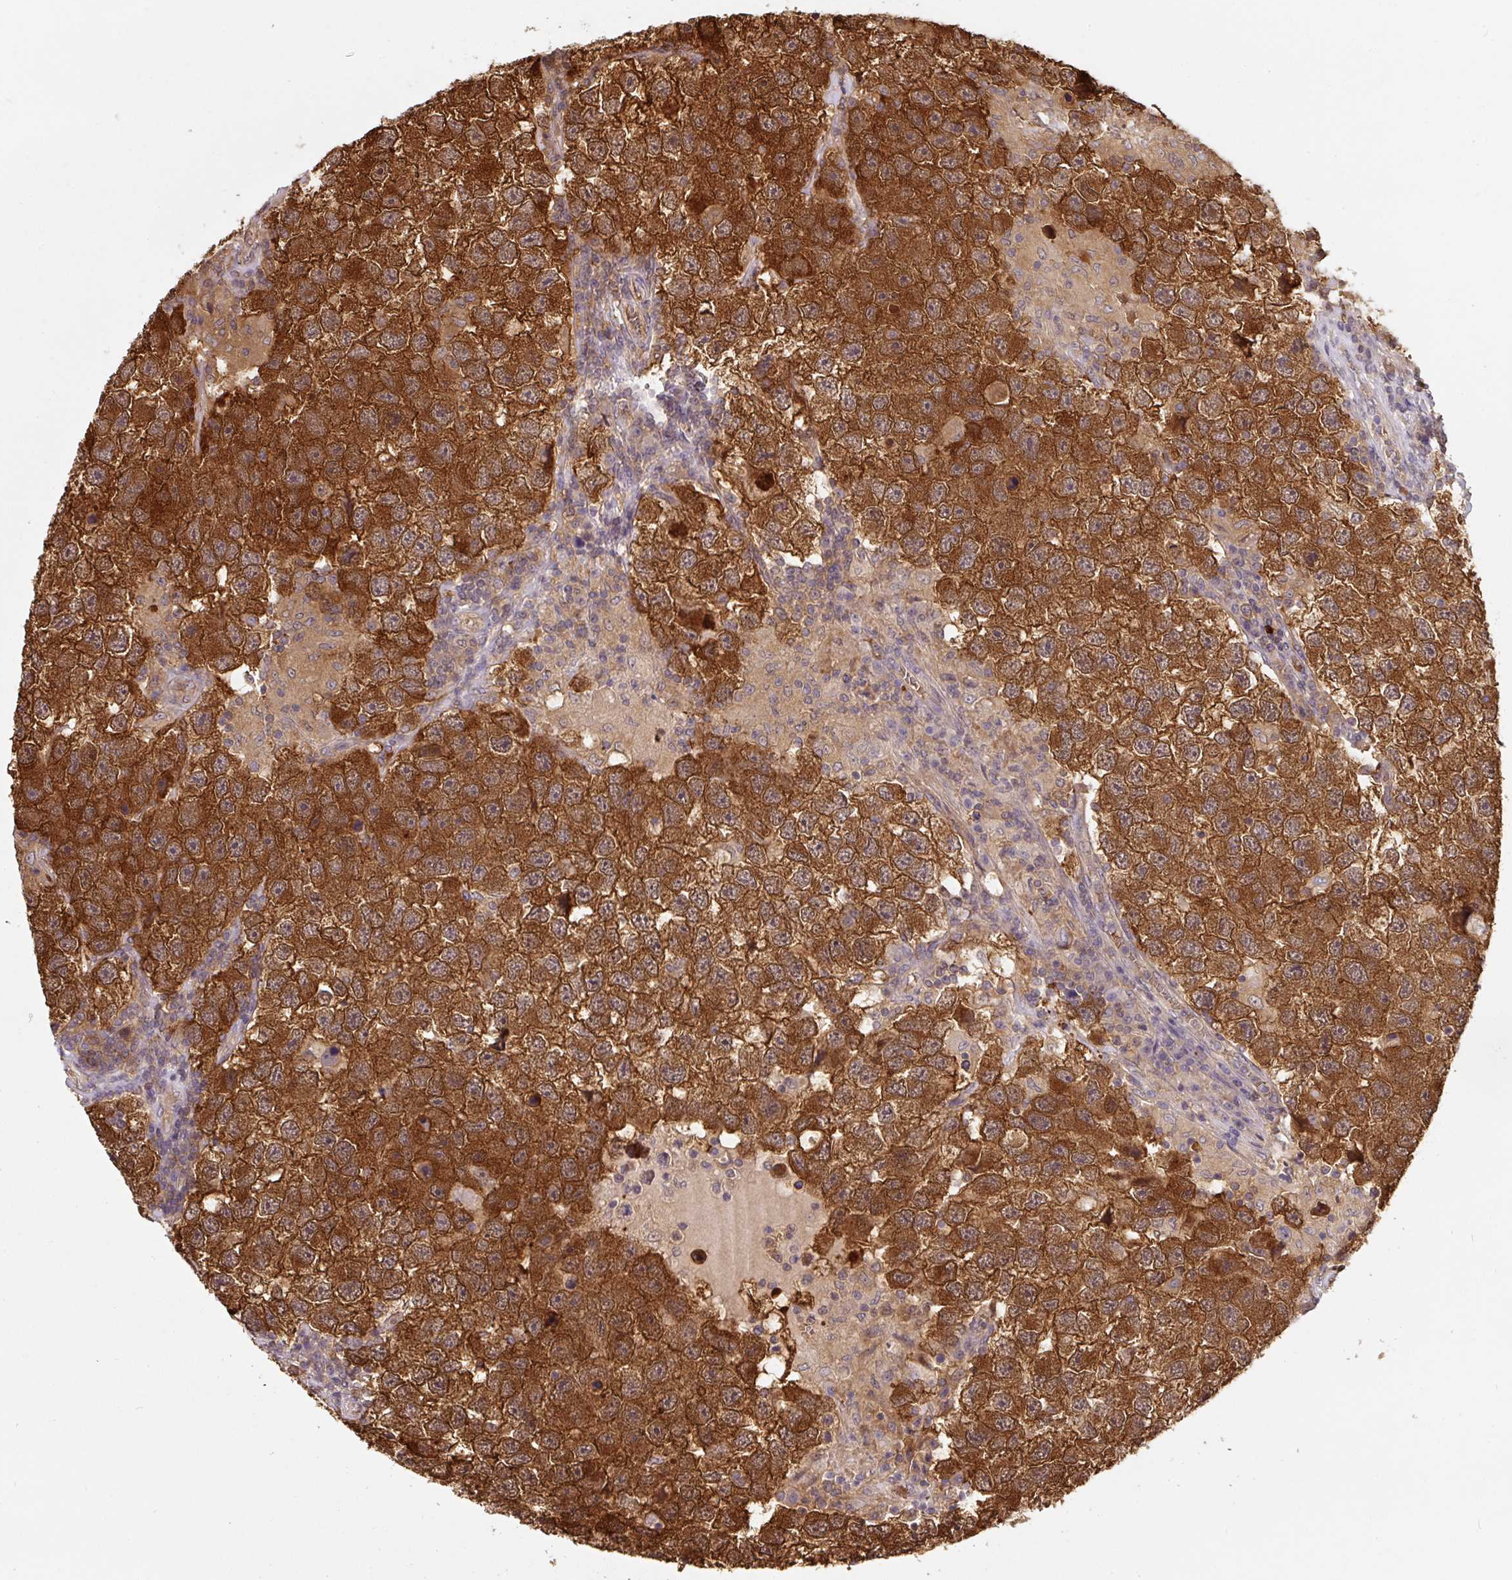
{"staining": {"intensity": "strong", "quantity": ">75%", "location": "cytoplasmic/membranous"}, "tissue": "testis cancer", "cell_type": "Tumor cells", "image_type": "cancer", "snomed": [{"axis": "morphology", "description": "Seminoma, NOS"}, {"axis": "topography", "description": "Testis"}], "caption": "Approximately >75% of tumor cells in testis cancer reveal strong cytoplasmic/membranous protein positivity as visualized by brown immunohistochemical staining.", "gene": "ST13", "patient": {"sex": "male", "age": 26}}